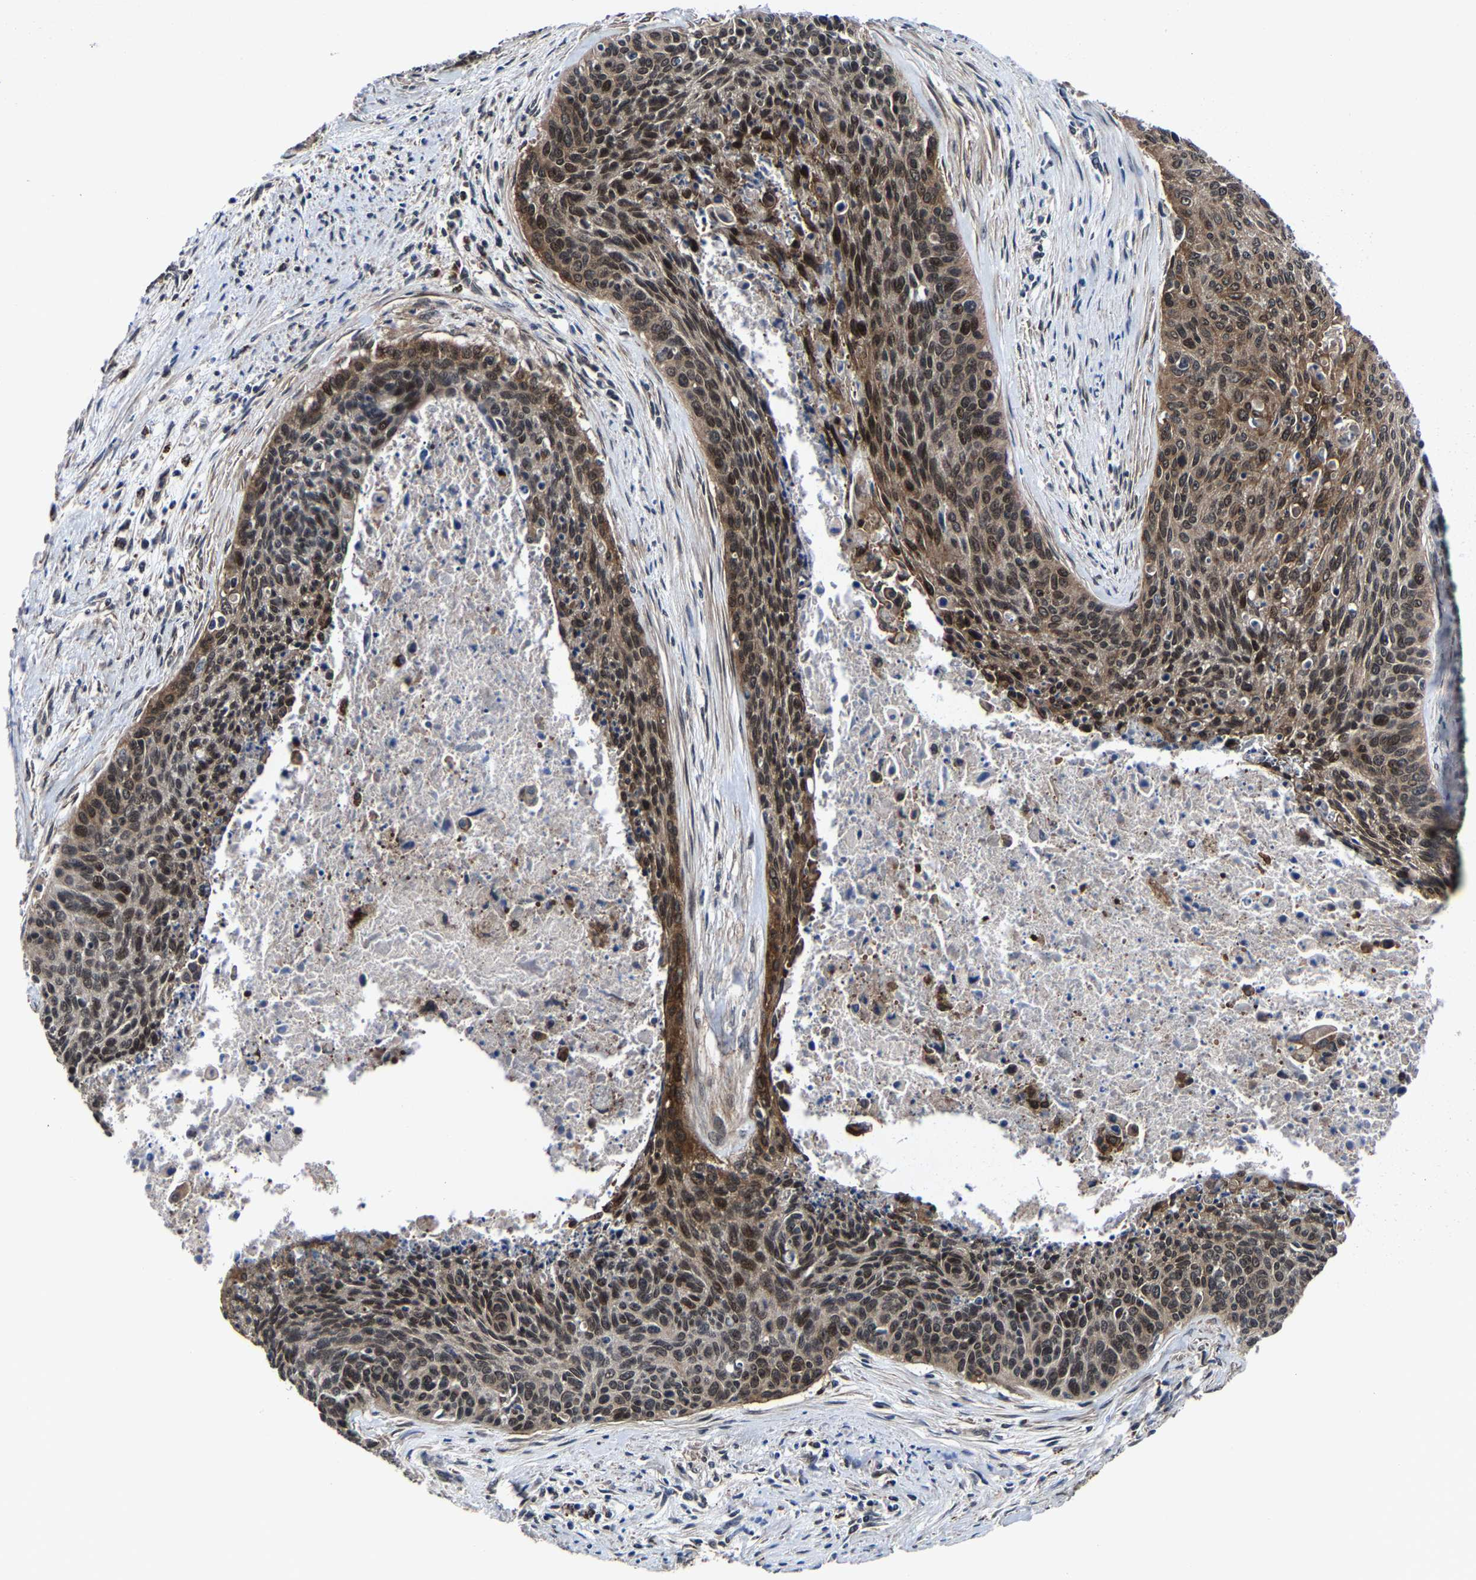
{"staining": {"intensity": "moderate", "quantity": ">75%", "location": "cytoplasmic/membranous,nuclear"}, "tissue": "cervical cancer", "cell_type": "Tumor cells", "image_type": "cancer", "snomed": [{"axis": "morphology", "description": "Squamous cell carcinoma, NOS"}, {"axis": "topography", "description": "Cervix"}], "caption": "A brown stain shows moderate cytoplasmic/membranous and nuclear expression of a protein in cervical cancer (squamous cell carcinoma) tumor cells. The staining is performed using DAB brown chromogen to label protein expression. The nuclei are counter-stained blue using hematoxylin.", "gene": "ZCCHC7", "patient": {"sex": "female", "age": 55}}